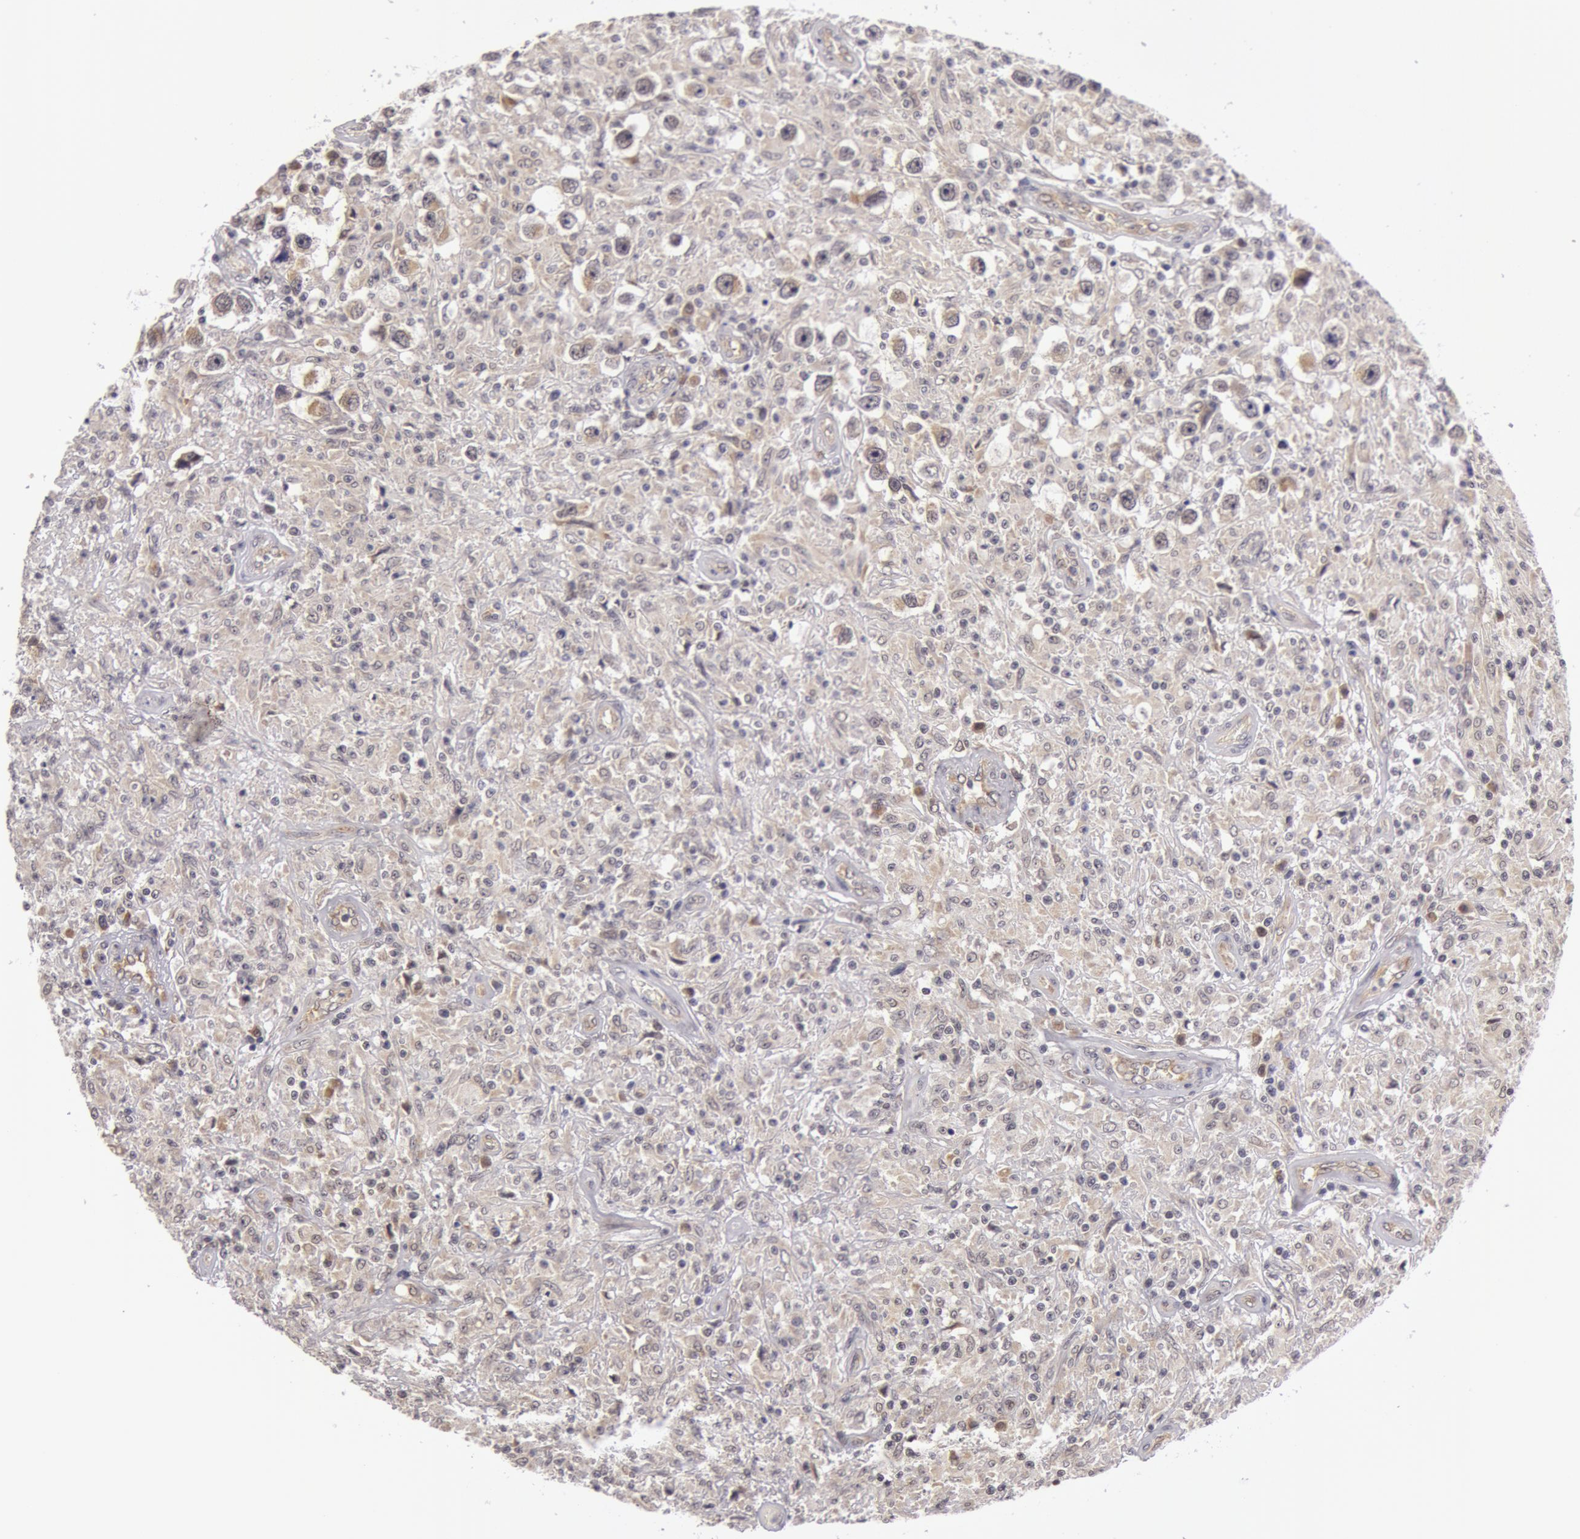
{"staining": {"intensity": "weak", "quantity": "<25%", "location": "cytoplasmic/membranous"}, "tissue": "testis cancer", "cell_type": "Tumor cells", "image_type": "cancer", "snomed": [{"axis": "morphology", "description": "Seminoma, NOS"}, {"axis": "topography", "description": "Testis"}], "caption": "Image shows no significant protein staining in tumor cells of testis seminoma. (DAB (3,3'-diaminobenzidine) immunohistochemistry (IHC) with hematoxylin counter stain).", "gene": "SYTL4", "patient": {"sex": "male", "age": 34}}